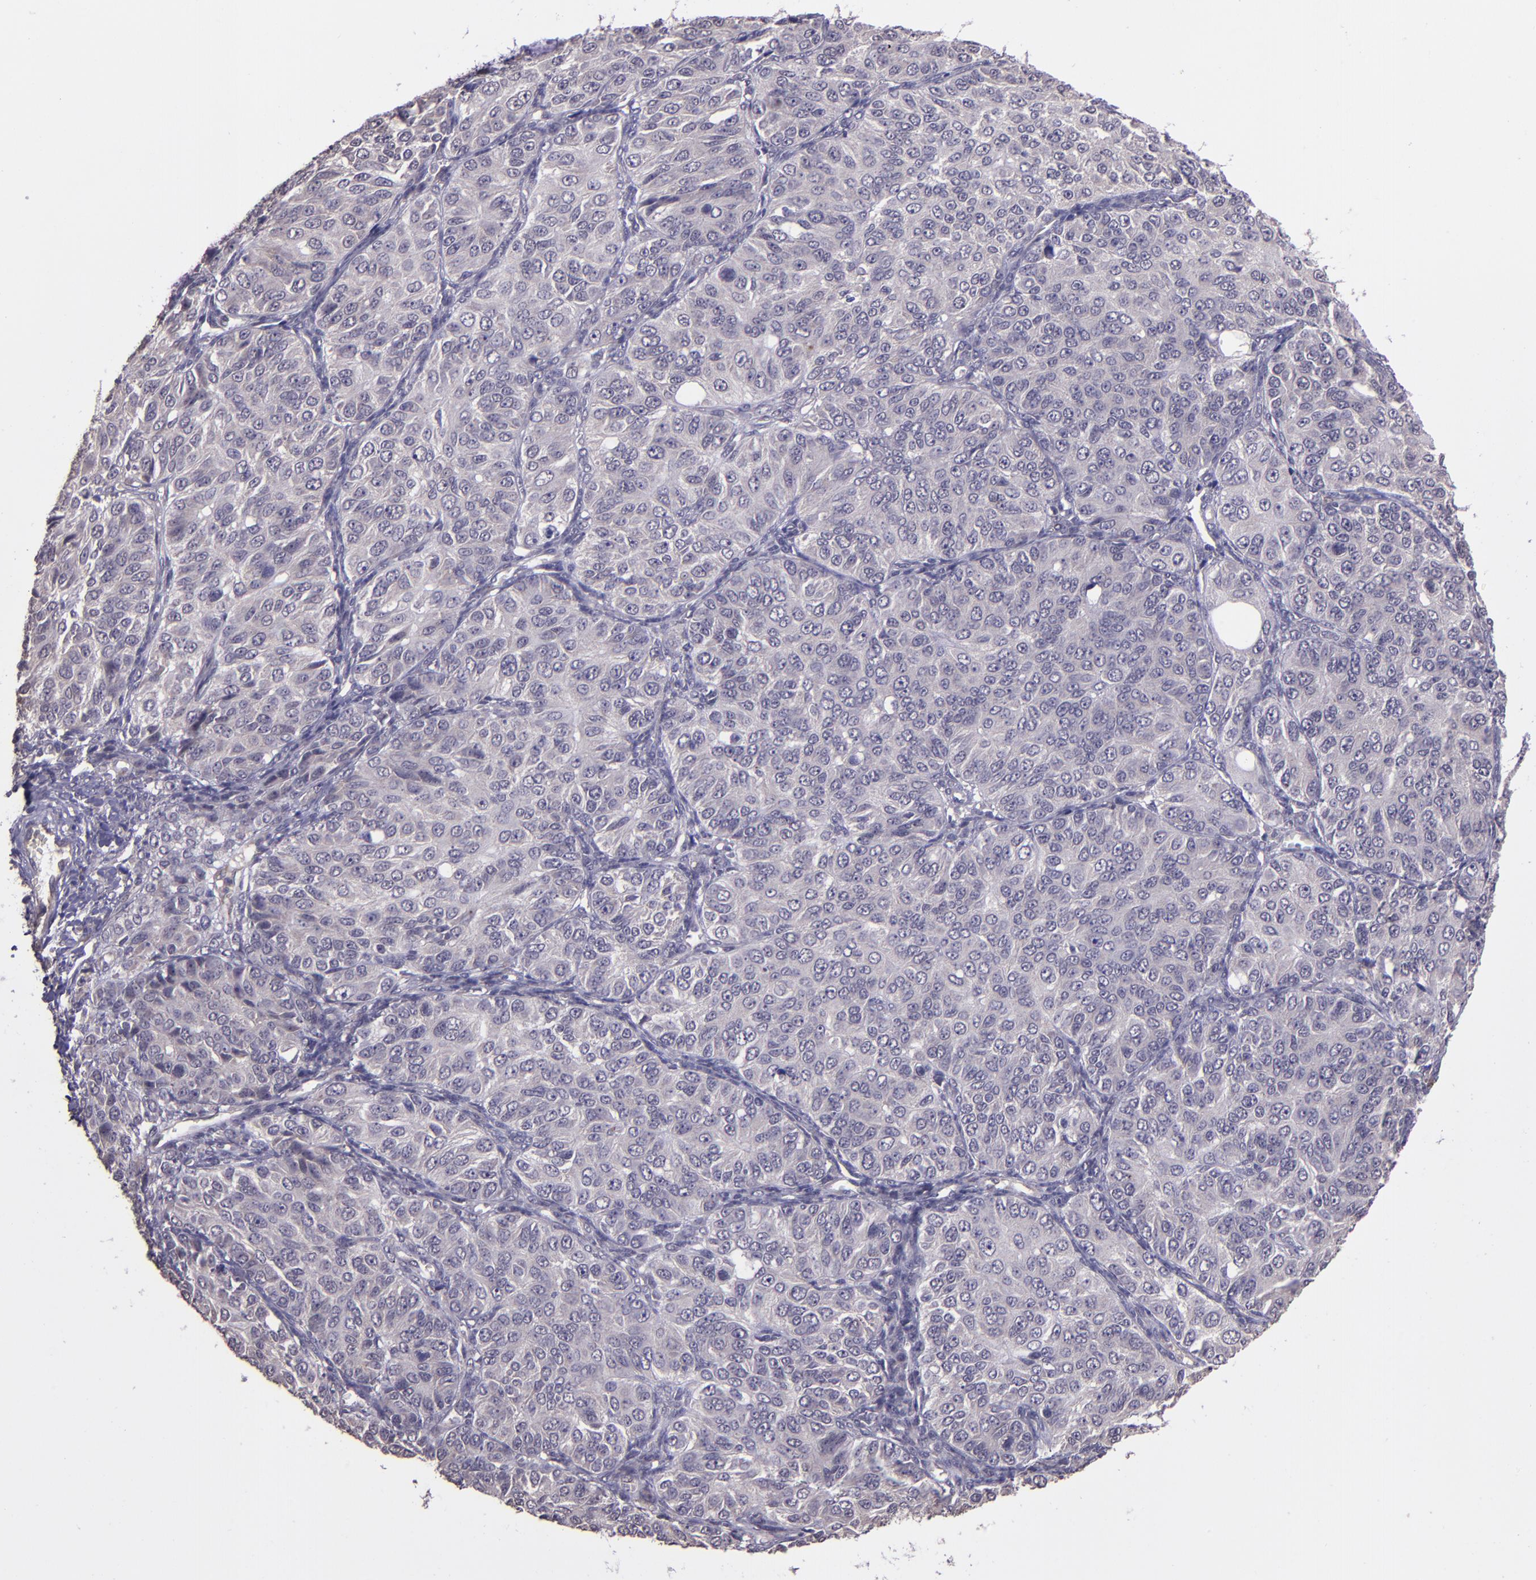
{"staining": {"intensity": "weak", "quantity": "<25%", "location": "cytoplasmic/membranous"}, "tissue": "ovarian cancer", "cell_type": "Tumor cells", "image_type": "cancer", "snomed": [{"axis": "morphology", "description": "Carcinoma, endometroid"}, {"axis": "topography", "description": "Ovary"}], "caption": "Protein analysis of ovarian cancer shows no significant expression in tumor cells.", "gene": "TAF7L", "patient": {"sex": "female", "age": 51}}